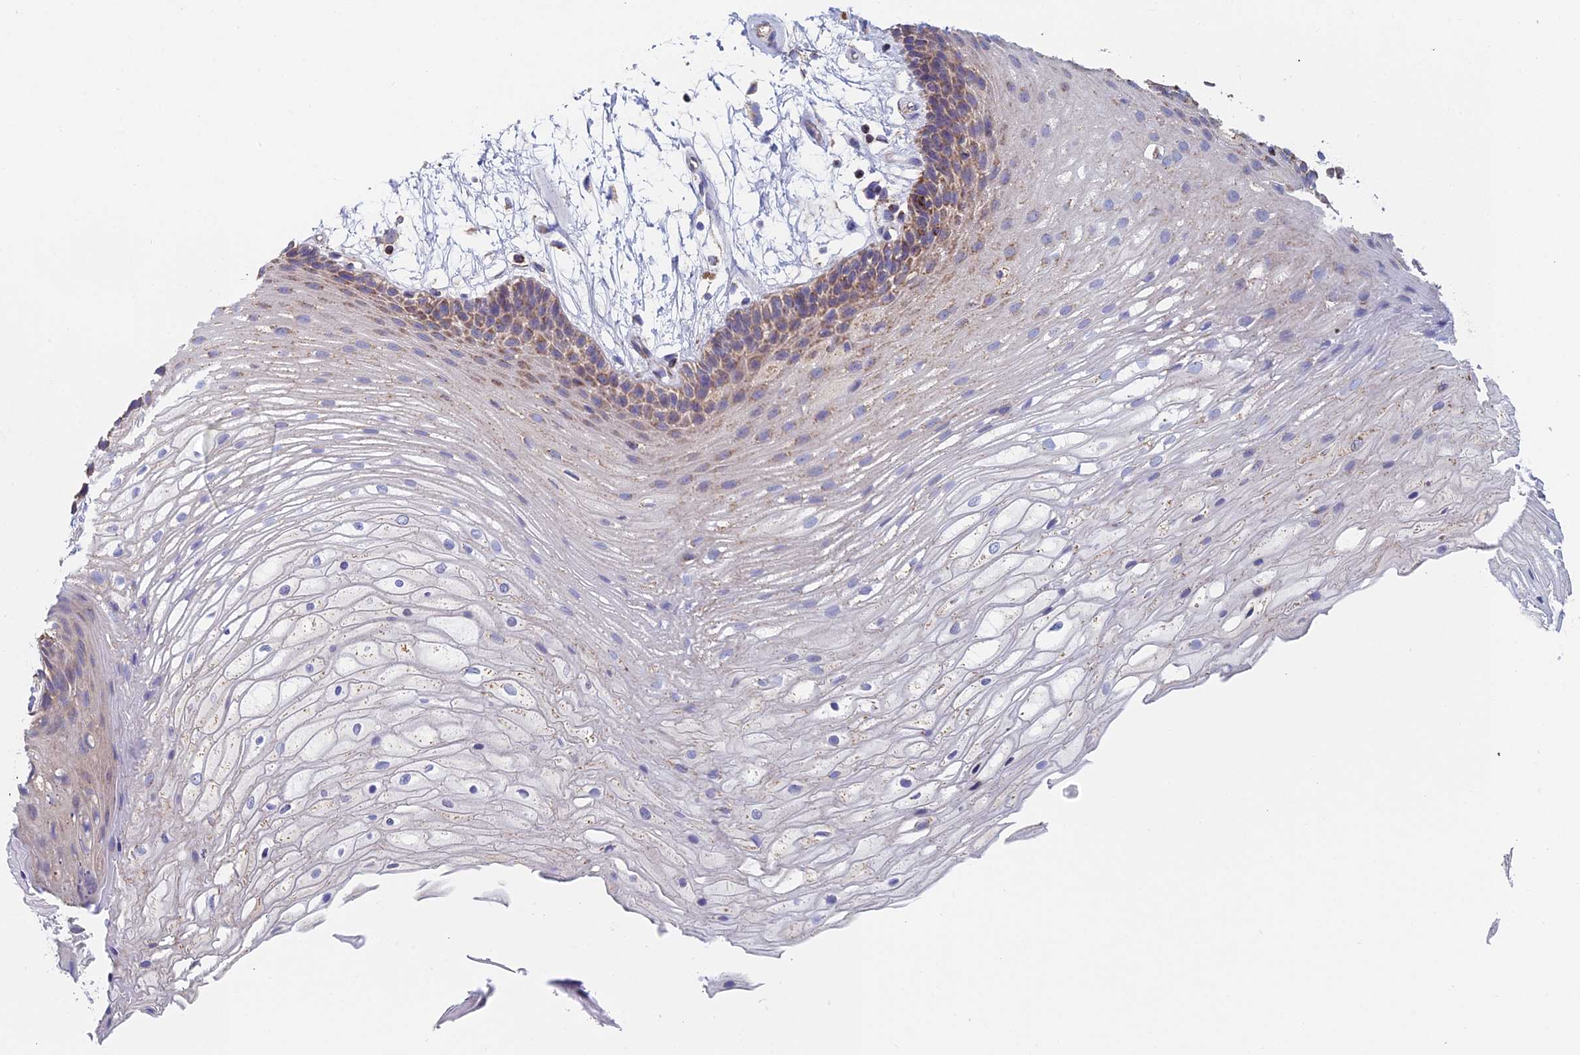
{"staining": {"intensity": "moderate", "quantity": "25%-75%", "location": "cytoplasmic/membranous"}, "tissue": "oral mucosa", "cell_type": "Squamous epithelial cells", "image_type": "normal", "snomed": [{"axis": "morphology", "description": "Normal tissue, NOS"}, {"axis": "topography", "description": "Oral tissue"}], "caption": "Immunohistochemical staining of normal oral mucosa exhibits medium levels of moderate cytoplasmic/membranous positivity in approximately 25%-75% of squamous epithelial cells.", "gene": "SPOCK2", "patient": {"sex": "female", "age": 80}}